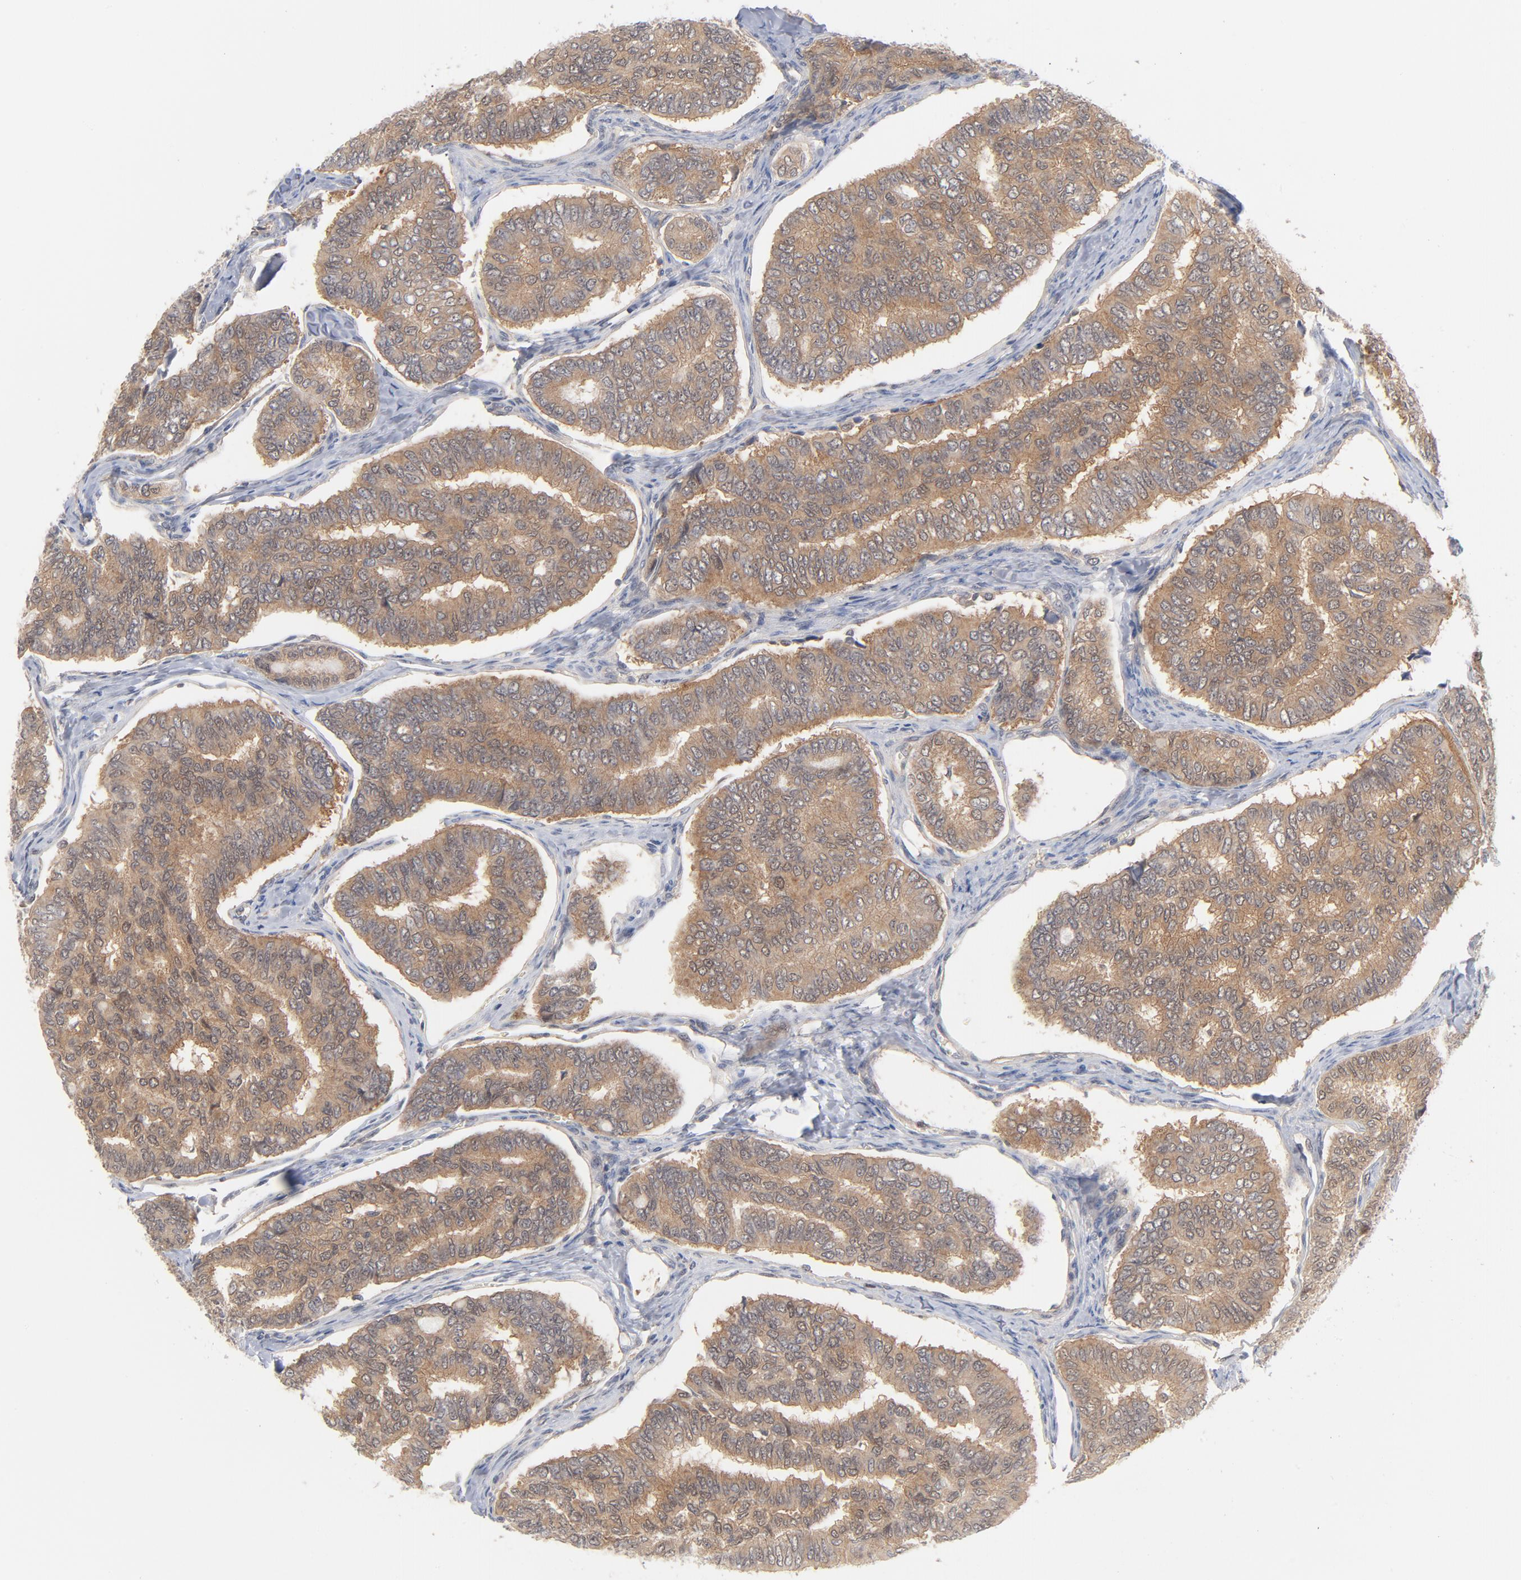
{"staining": {"intensity": "moderate", "quantity": ">75%", "location": "cytoplasmic/membranous"}, "tissue": "thyroid cancer", "cell_type": "Tumor cells", "image_type": "cancer", "snomed": [{"axis": "morphology", "description": "Papillary adenocarcinoma, NOS"}, {"axis": "topography", "description": "Thyroid gland"}], "caption": "Thyroid papillary adenocarcinoma stained for a protein exhibits moderate cytoplasmic/membranous positivity in tumor cells. (IHC, brightfield microscopy, high magnification).", "gene": "UBL4A", "patient": {"sex": "female", "age": 35}}